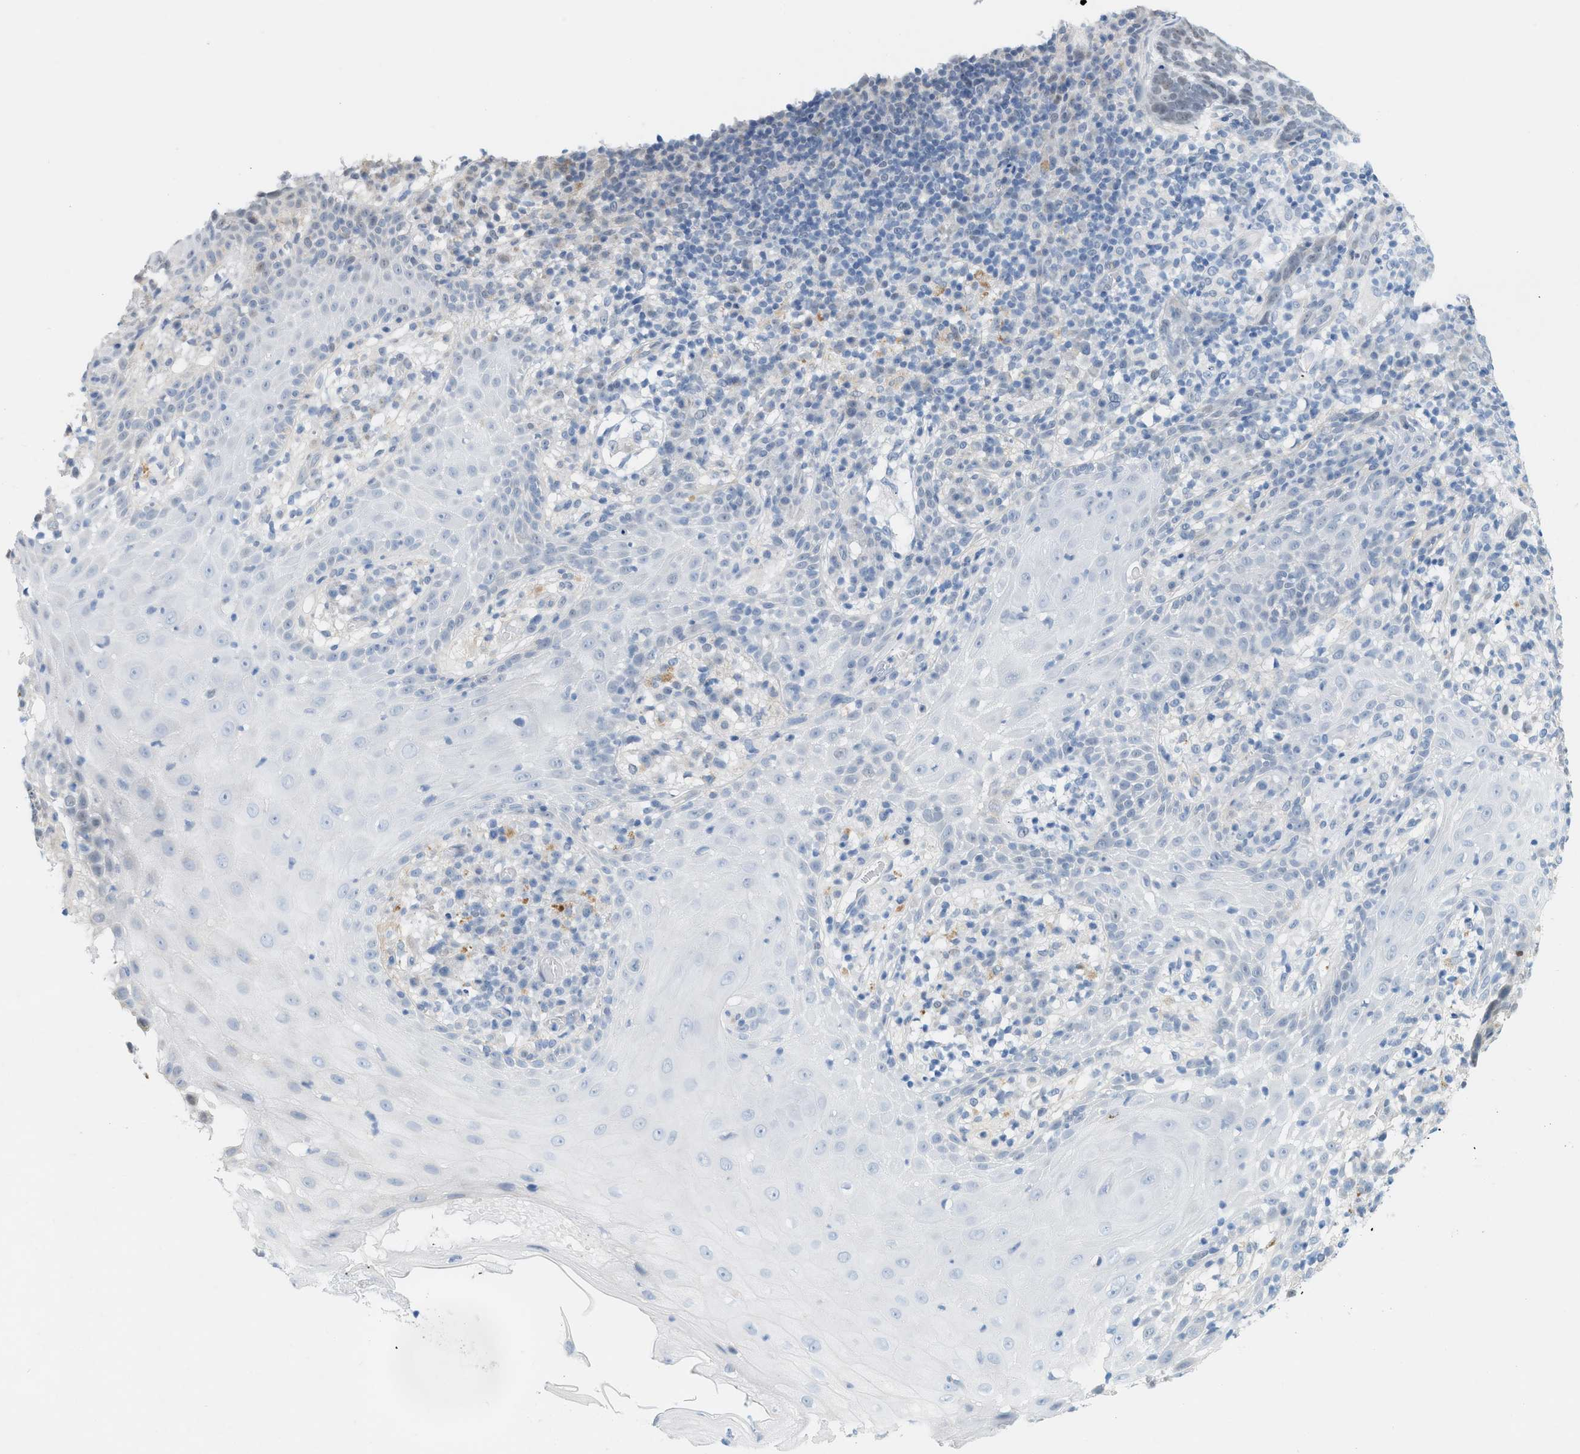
{"staining": {"intensity": "negative", "quantity": "none", "location": "none"}, "tissue": "skin cancer", "cell_type": "Tumor cells", "image_type": "cancer", "snomed": [{"axis": "morphology", "description": "Basal cell carcinoma"}, {"axis": "topography", "description": "Skin"}], "caption": "DAB immunohistochemical staining of human skin basal cell carcinoma demonstrates no significant positivity in tumor cells. (Brightfield microscopy of DAB immunohistochemistry at high magnification).", "gene": "HLTF", "patient": {"sex": "male", "age": 85}}